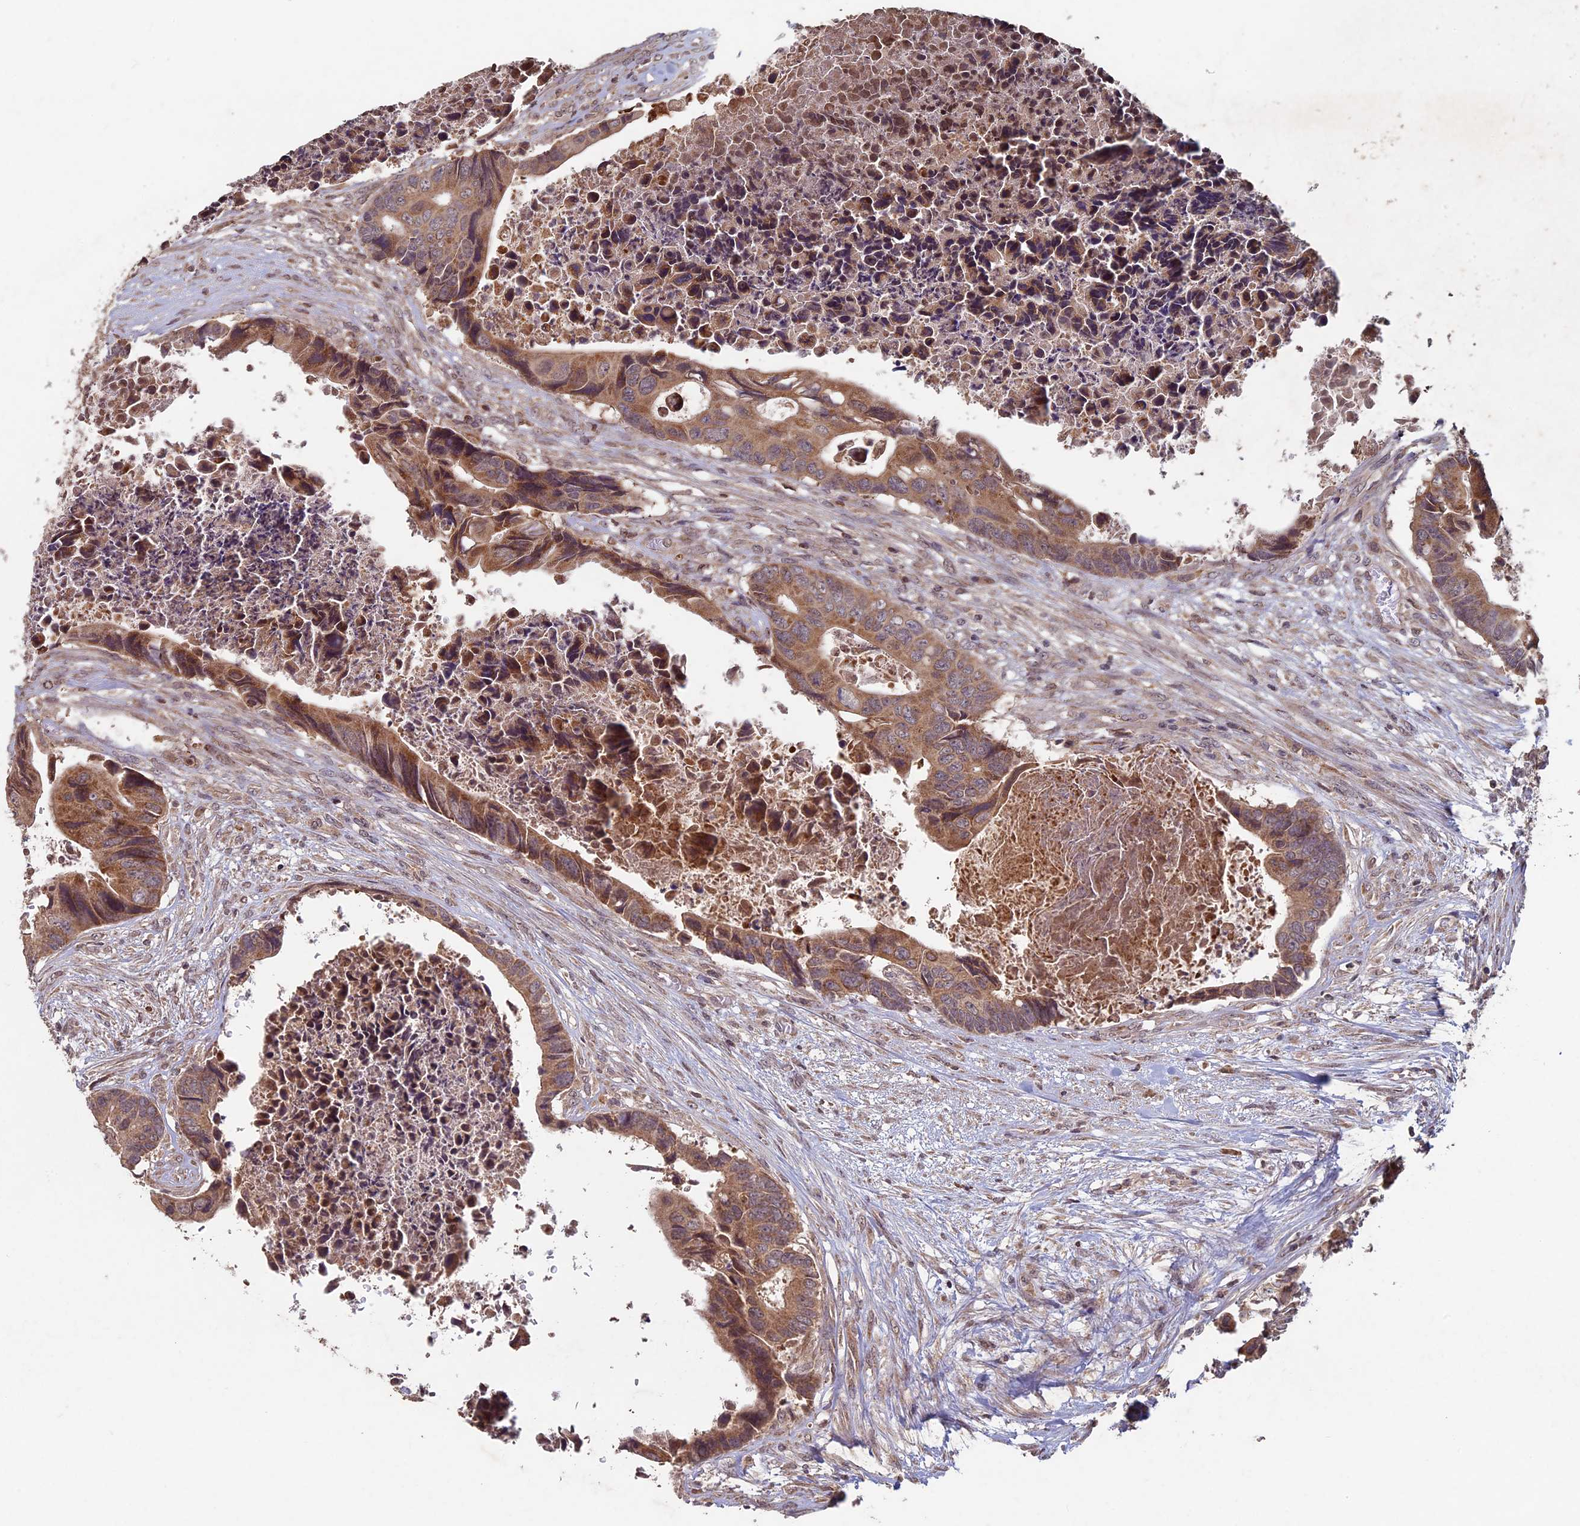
{"staining": {"intensity": "moderate", "quantity": ">75%", "location": "cytoplasmic/membranous"}, "tissue": "colorectal cancer", "cell_type": "Tumor cells", "image_type": "cancer", "snomed": [{"axis": "morphology", "description": "Adenocarcinoma, NOS"}, {"axis": "topography", "description": "Rectum"}], "caption": "Protein expression analysis of human colorectal cancer reveals moderate cytoplasmic/membranous staining in about >75% of tumor cells.", "gene": "RCCD1", "patient": {"sex": "female", "age": 78}}